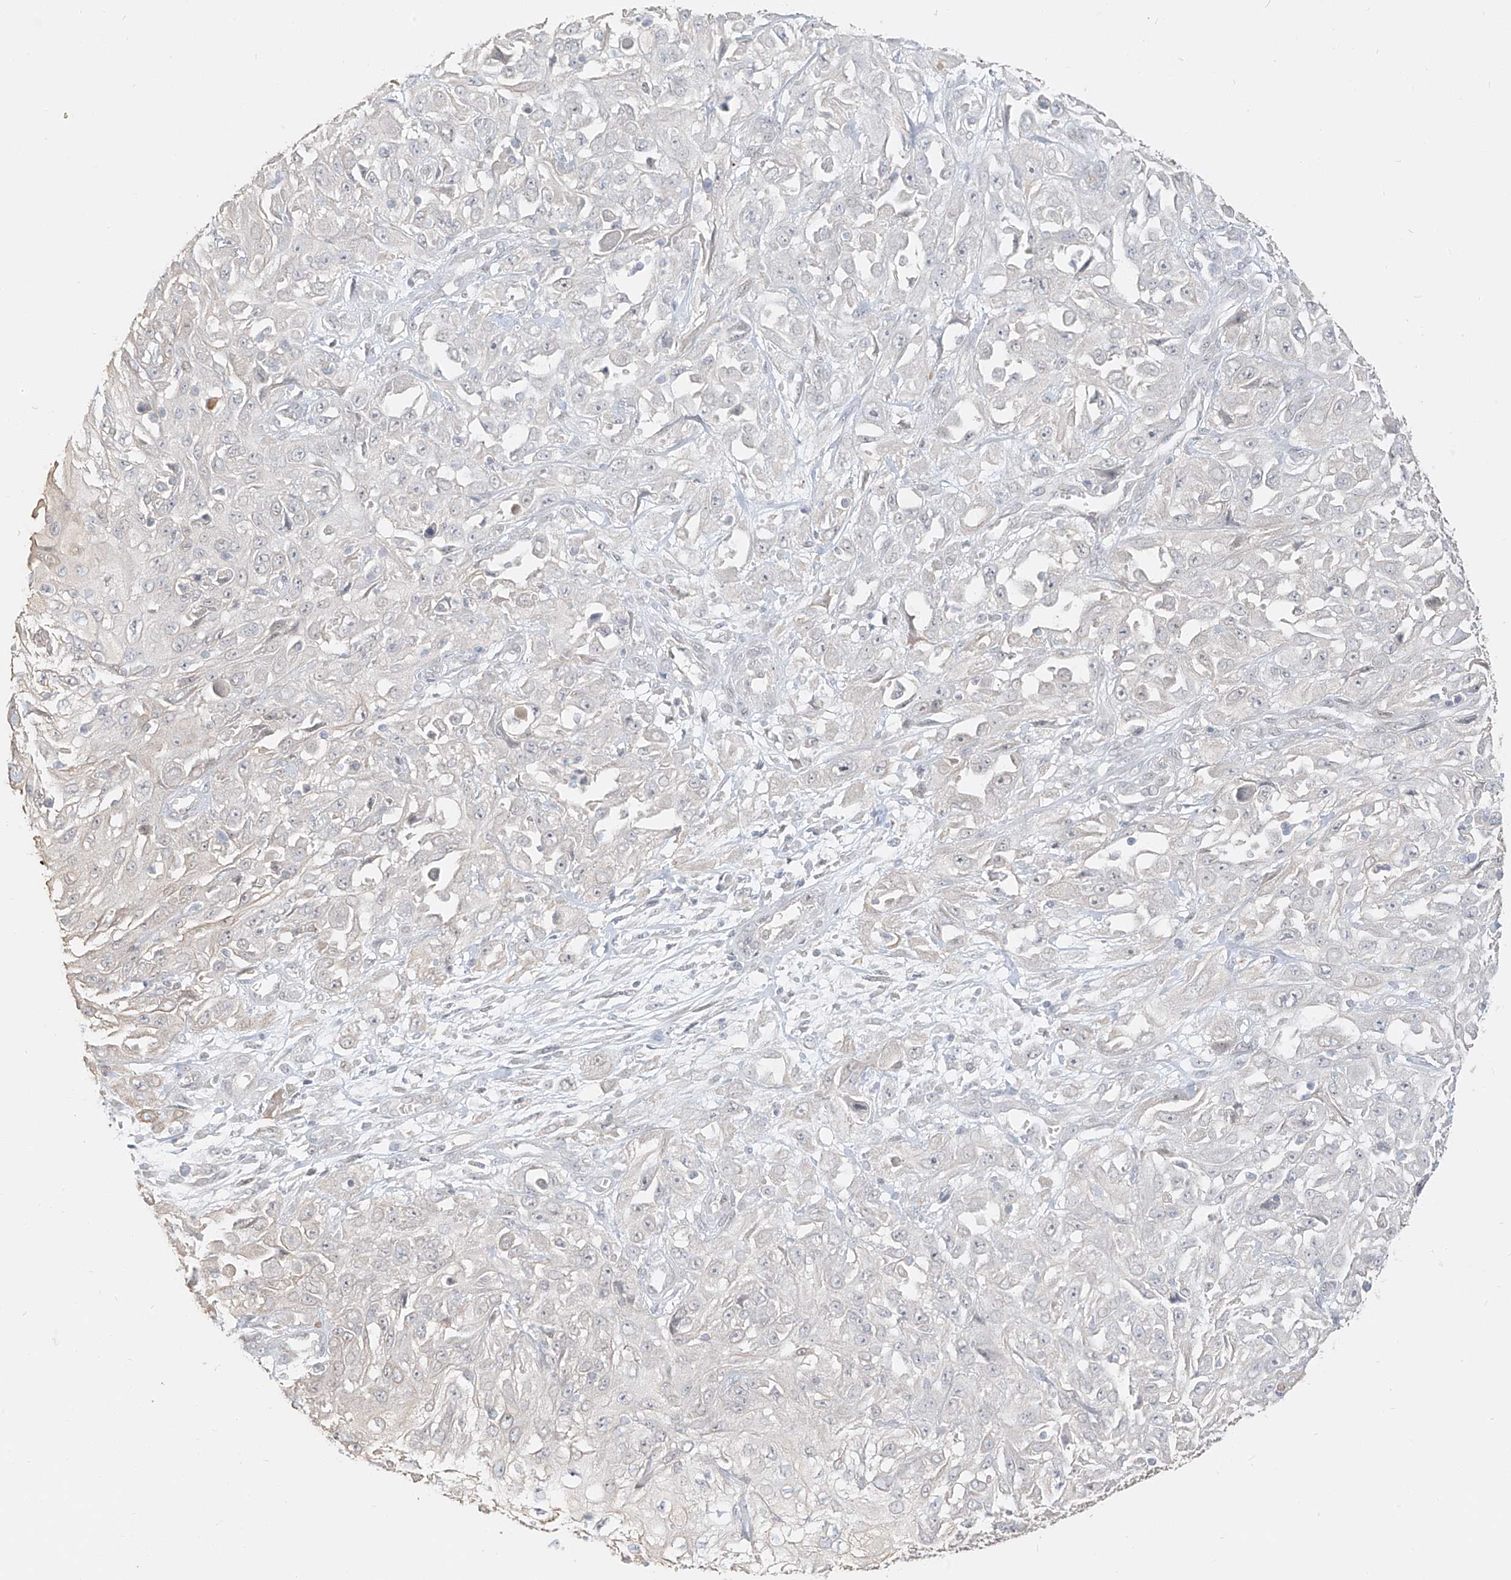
{"staining": {"intensity": "negative", "quantity": "none", "location": "none"}, "tissue": "skin cancer", "cell_type": "Tumor cells", "image_type": "cancer", "snomed": [{"axis": "morphology", "description": "Squamous cell carcinoma, NOS"}, {"axis": "morphology", "description": "Squamous cell carcinoma, metastatic, NOS"}, {"axis": "topography", "description": "Skin"}, {"axis": "topography", "description": "Lymph node"}], "caption": "Immunohistochemical staining of squamous cell carcinoma (skin) demonstrates no significant positivity in tumor cells. Nuclei are stained in blue.", "gene": "ZNF774", "patient": {"sex": "male", "age": 75}}